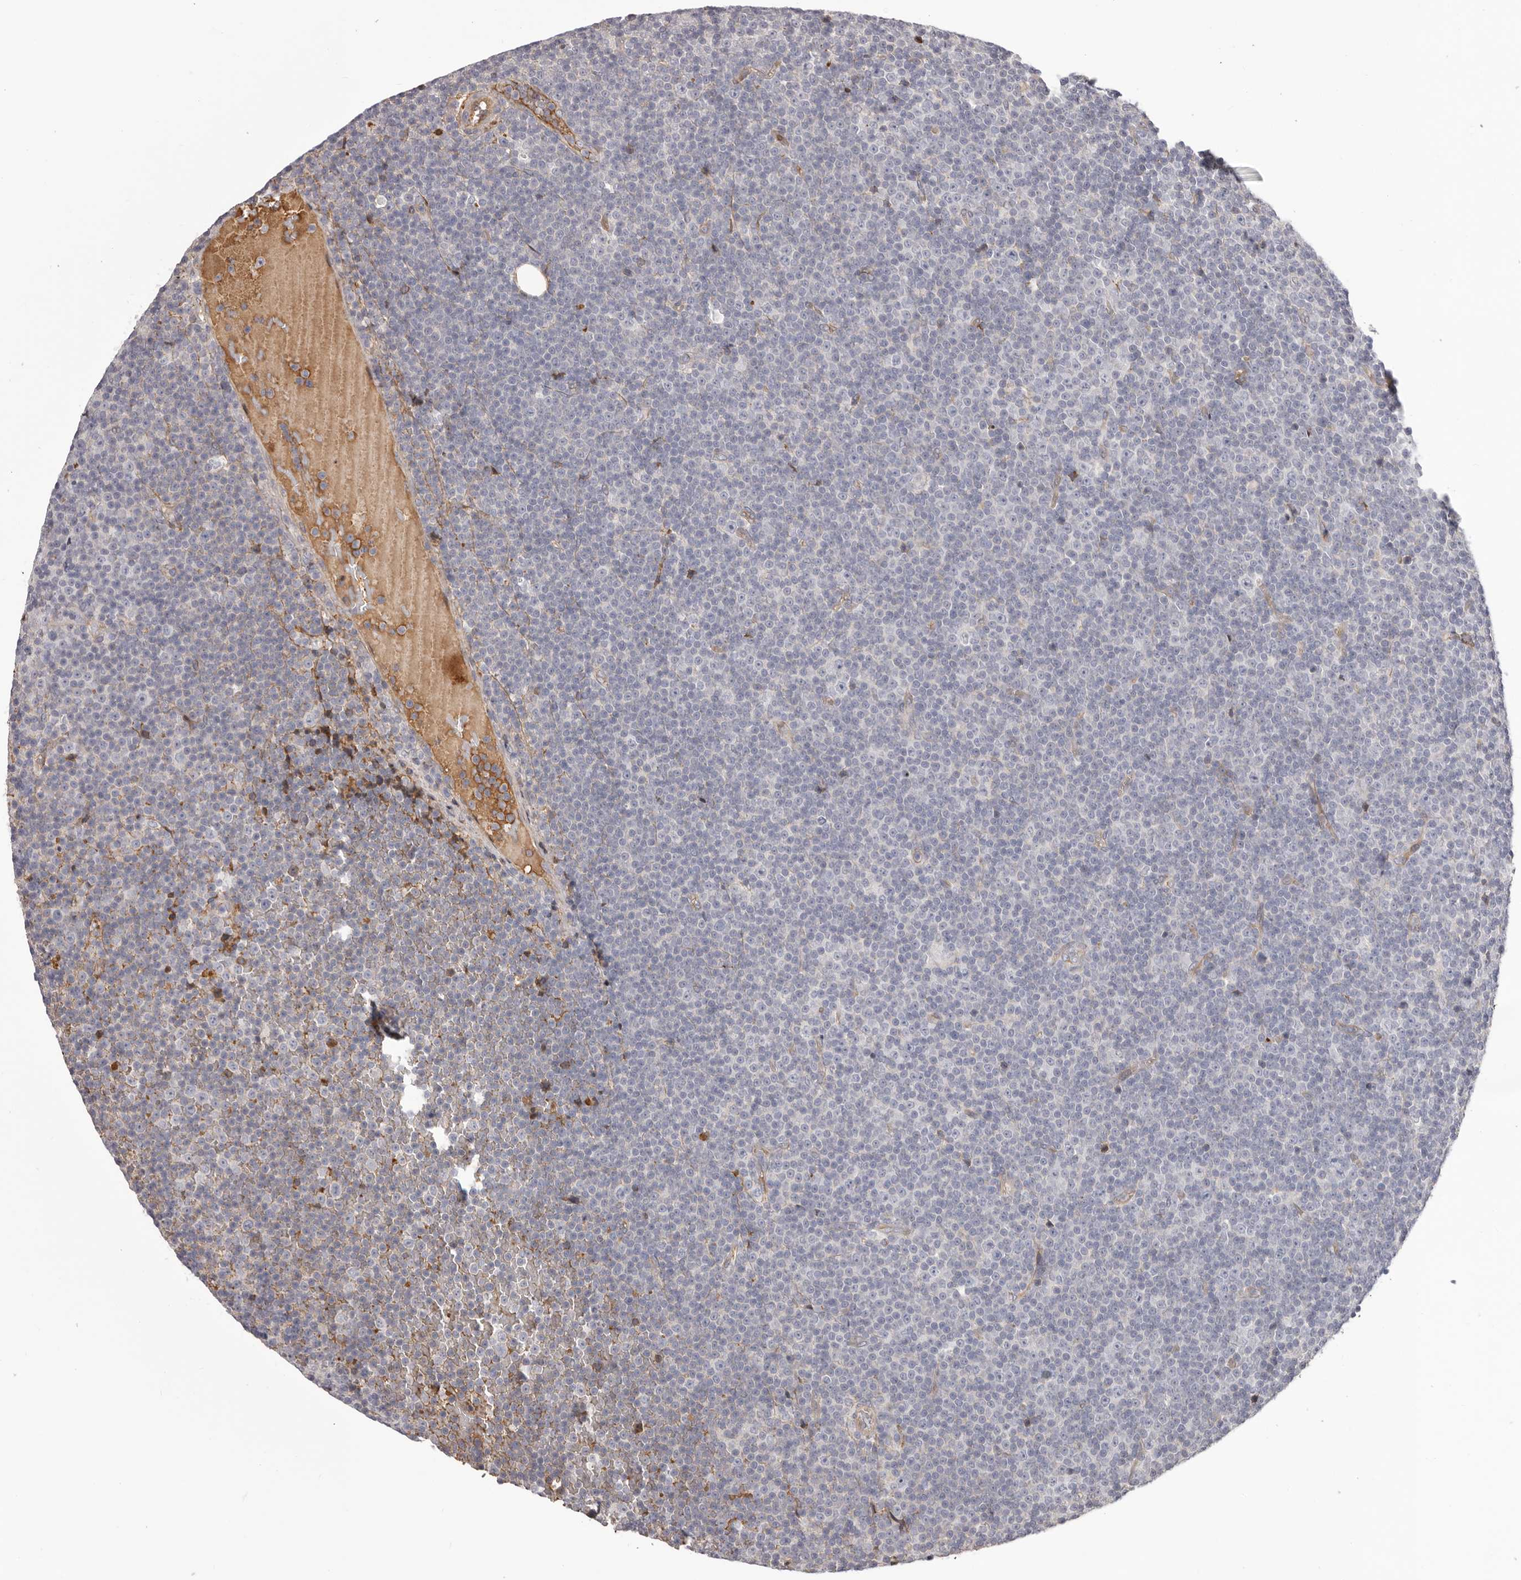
{"staining": {"intensity": "negative", "quantity": "none", "location": "none"}, "tissue": "lymphoma", "cell_type": "Tumor cells", "image_type": "cancer", "snomed": [{"axis": "morphology", "description": "Malignant lymphoma, non-Hodgkin's type, Low grade"}, {"axis": "topography", "description": "Lymph node"}], "caption": "An immunohistochemistry histopathology image of low-grade malignant lymphoma, non-Hodgkin's type is shown. There is no staining in tumor cells of low-grade malignant lymphoma, non-Hodgkin's type.", "gene": "OTUD3", "patient": {"sex": "female", "age": 67}}